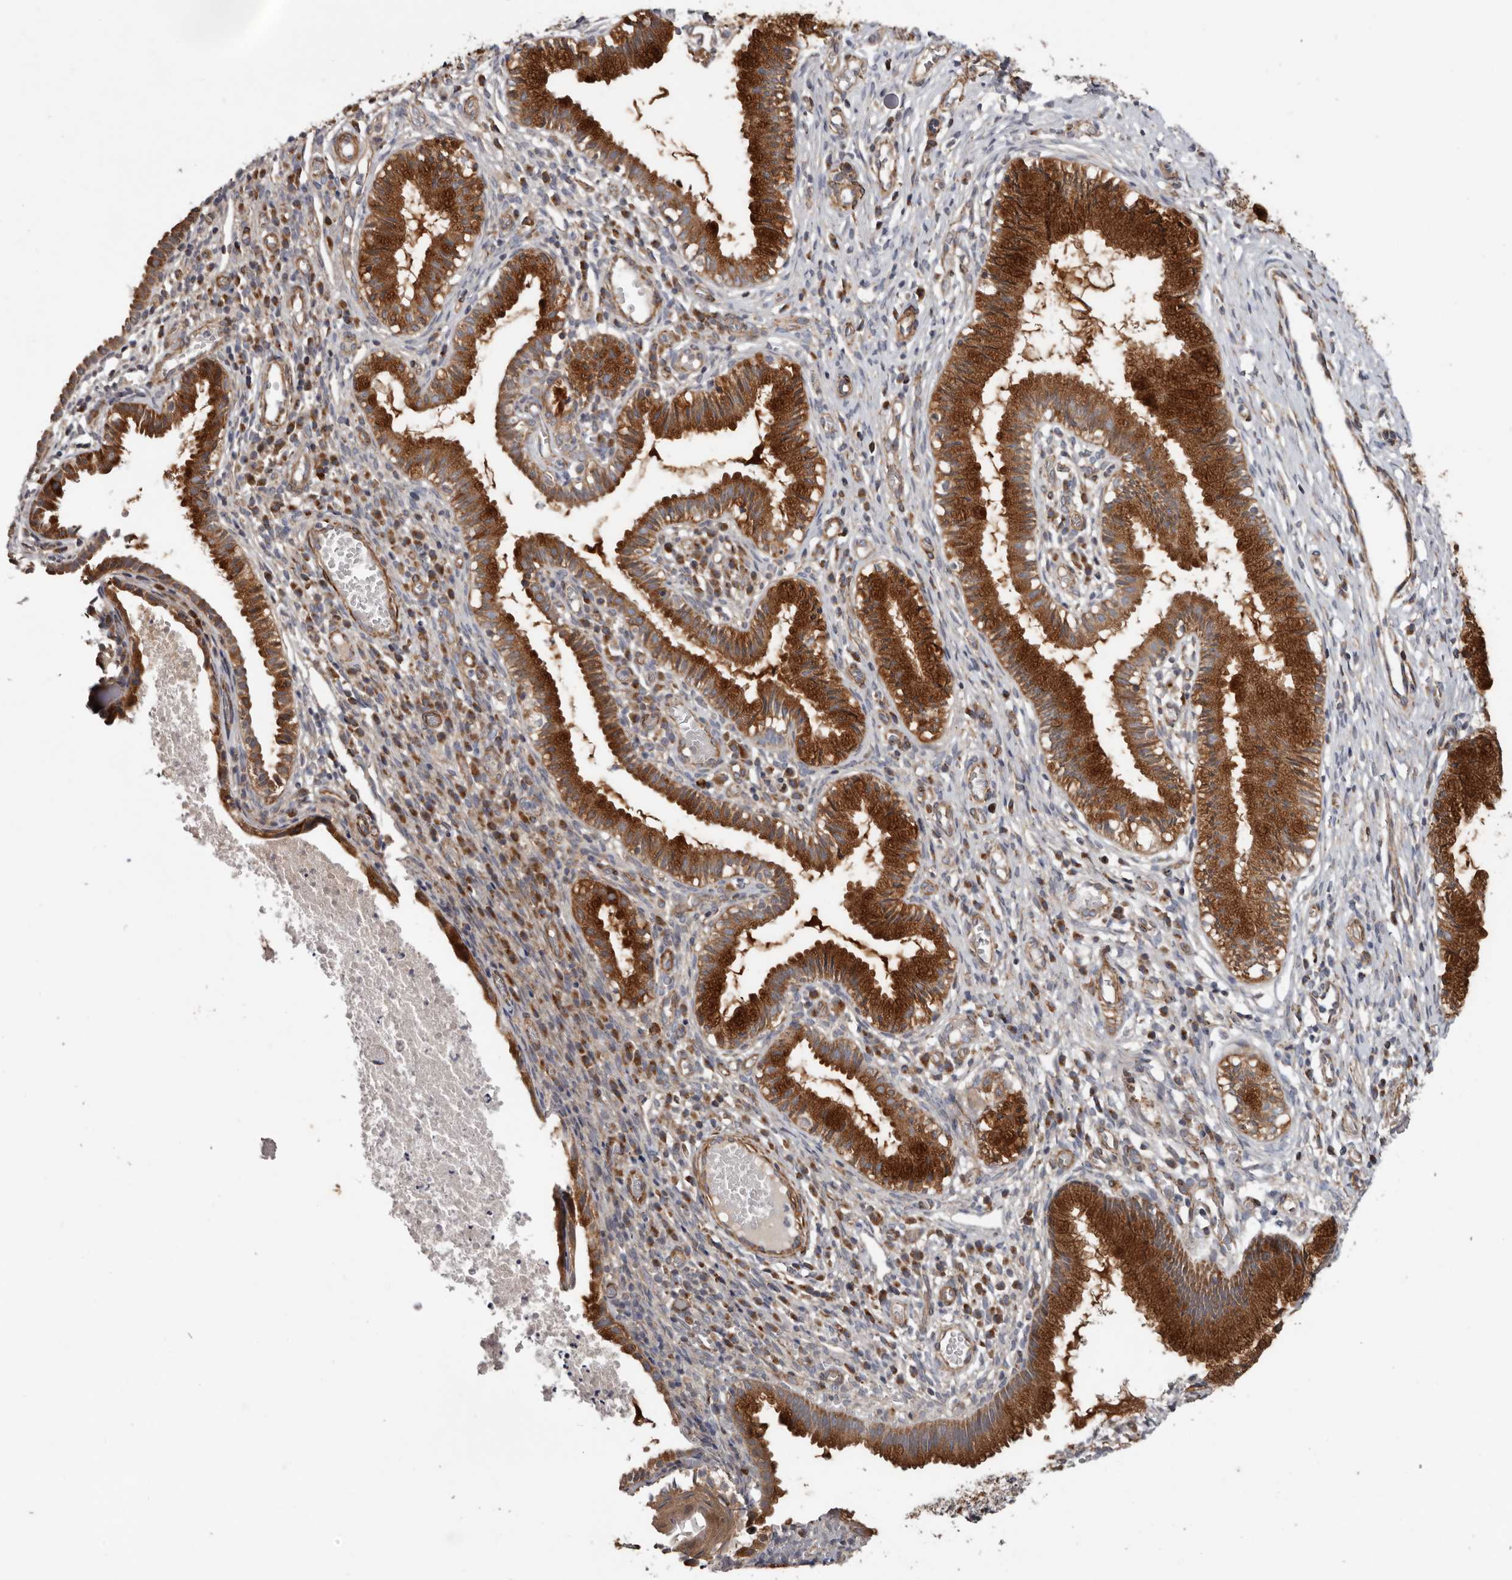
{"staining": {"intensity": "strong", "quantity": ">75%", "location": "cytoplasmic/membranous"}, "tissue": "cervix", "cell_type": "Glandular cells", "image_type": "normal", "snomed": [{"axis": "morphology", "description": "Normal tissue, NOS"}, {"axis": "topography", "description": "Cervix"}], "caption": "DAB immunohistochemical staining of benign human cervix reveals strong cytoplasmic/membranous protein positivity in about >75% of glandular cells.", "gene": "PROKR1", "patient": {"sex": "female", "age": 27}}